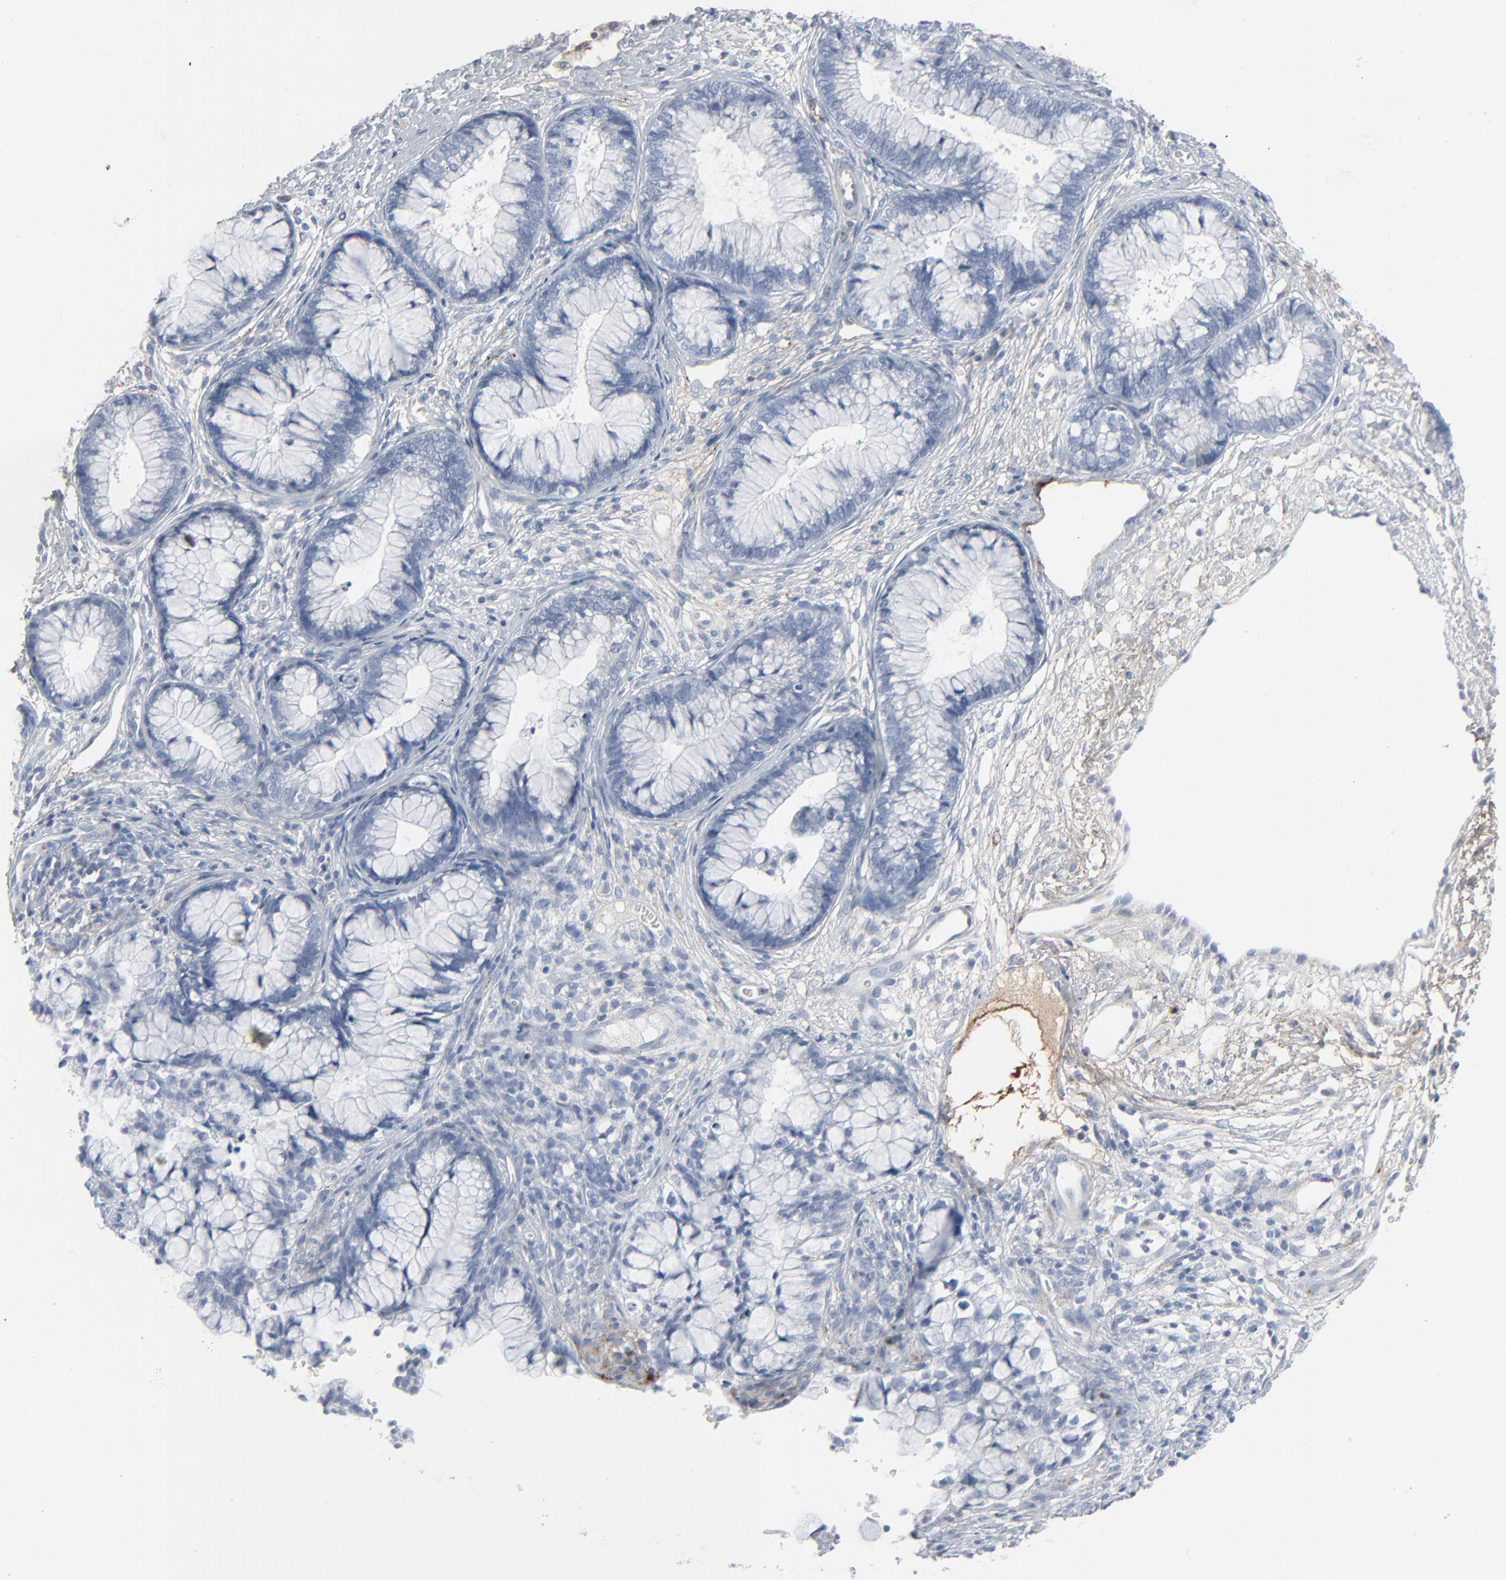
{"staining": {"intensity": "negative", "quantity": "none", "location": "none"}, "tissue": "cervical cancer", "cell_type": "Tumor cells", "image_type": "cancer", "snomed": [{"axis": "morphology", "description": "Adenocarcinoma, NOS"}, {"axis": "topography", "description": "Cervix"}], "caption": "IHC of cervical adenocarcinoma reveals no expression in tumor cells.", "gene": "BGN", "patient": {"sex": "female", "age": 44}}